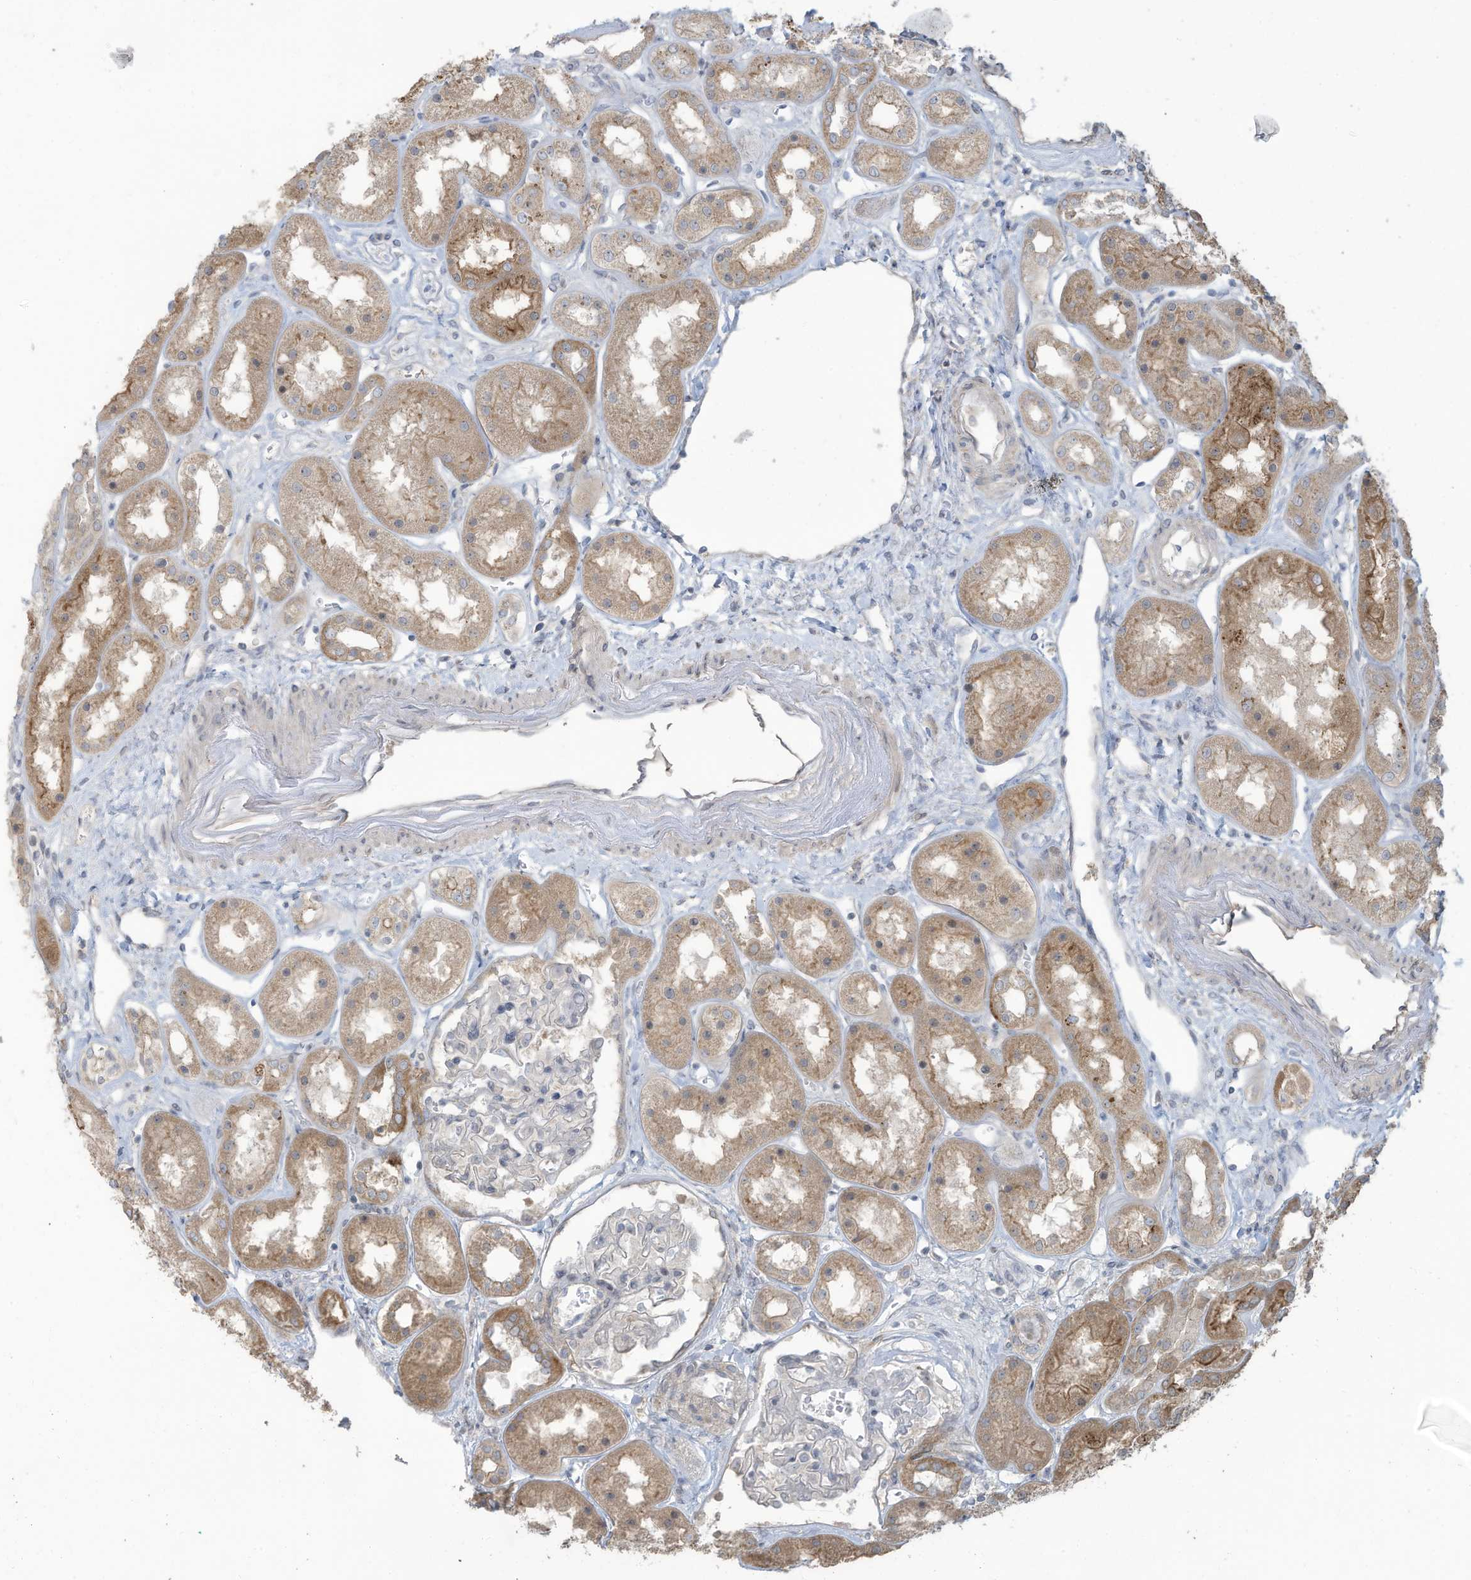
{"staining": {"intensity": "negative", "quantity": "none", "location": "none"}, "tissue": "kidney", "cell_type": "Cells in glomeruli", "image_type": "normal", "snomed": [{"axis": "morphology", "description": "Normal tissue, NOS"}, {"axis": "topography", "description": "Kidney"}], "caption": "Immunohistochemical staining of unremarkable human kidney reveals no significant expression in cells in glomeruli.", "gene": "MAGIX", "patient": {"sex": "male", "age": 70}}